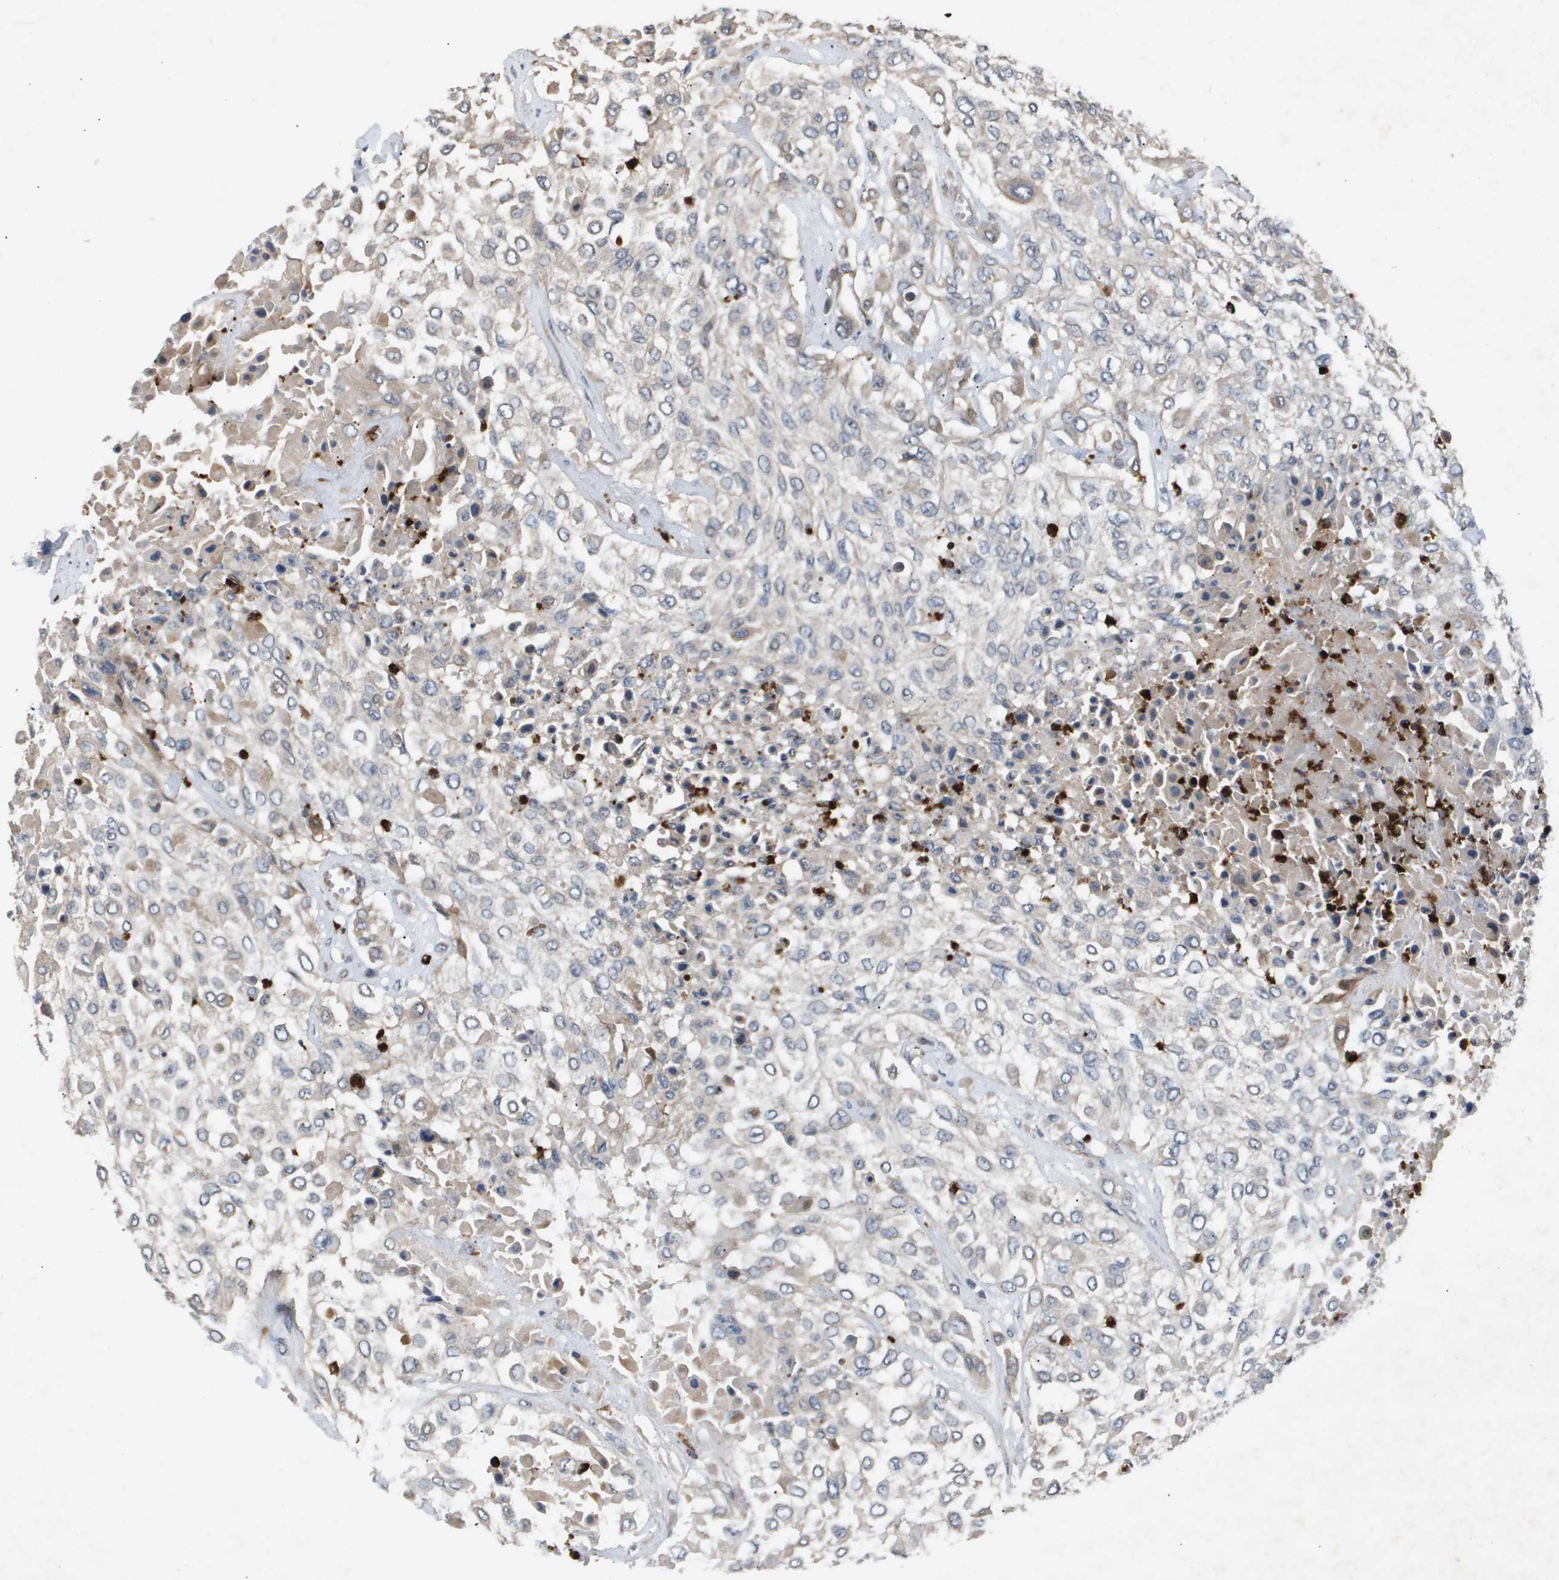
{"staining": {"intensity": "weak", "quantity": "<25%", "location": "cytoplasmic/membranous"}, "tissue": "urothelial cancer", "cell_type": "Tumor cells", "image_type": "cancer", "snomed": [{"axis": "morphology", "description": "Urothelial carcinoma, High grade"}, {"axis": "topography", "description": "Urinary bladder"}], "caption": "Urothelial carcinoma (high-grade) was stained to show a protein in brown. There is no significant expression in tumor cells.", "gene": "ERG", "patient": {"sex": "male", "age": 57}}